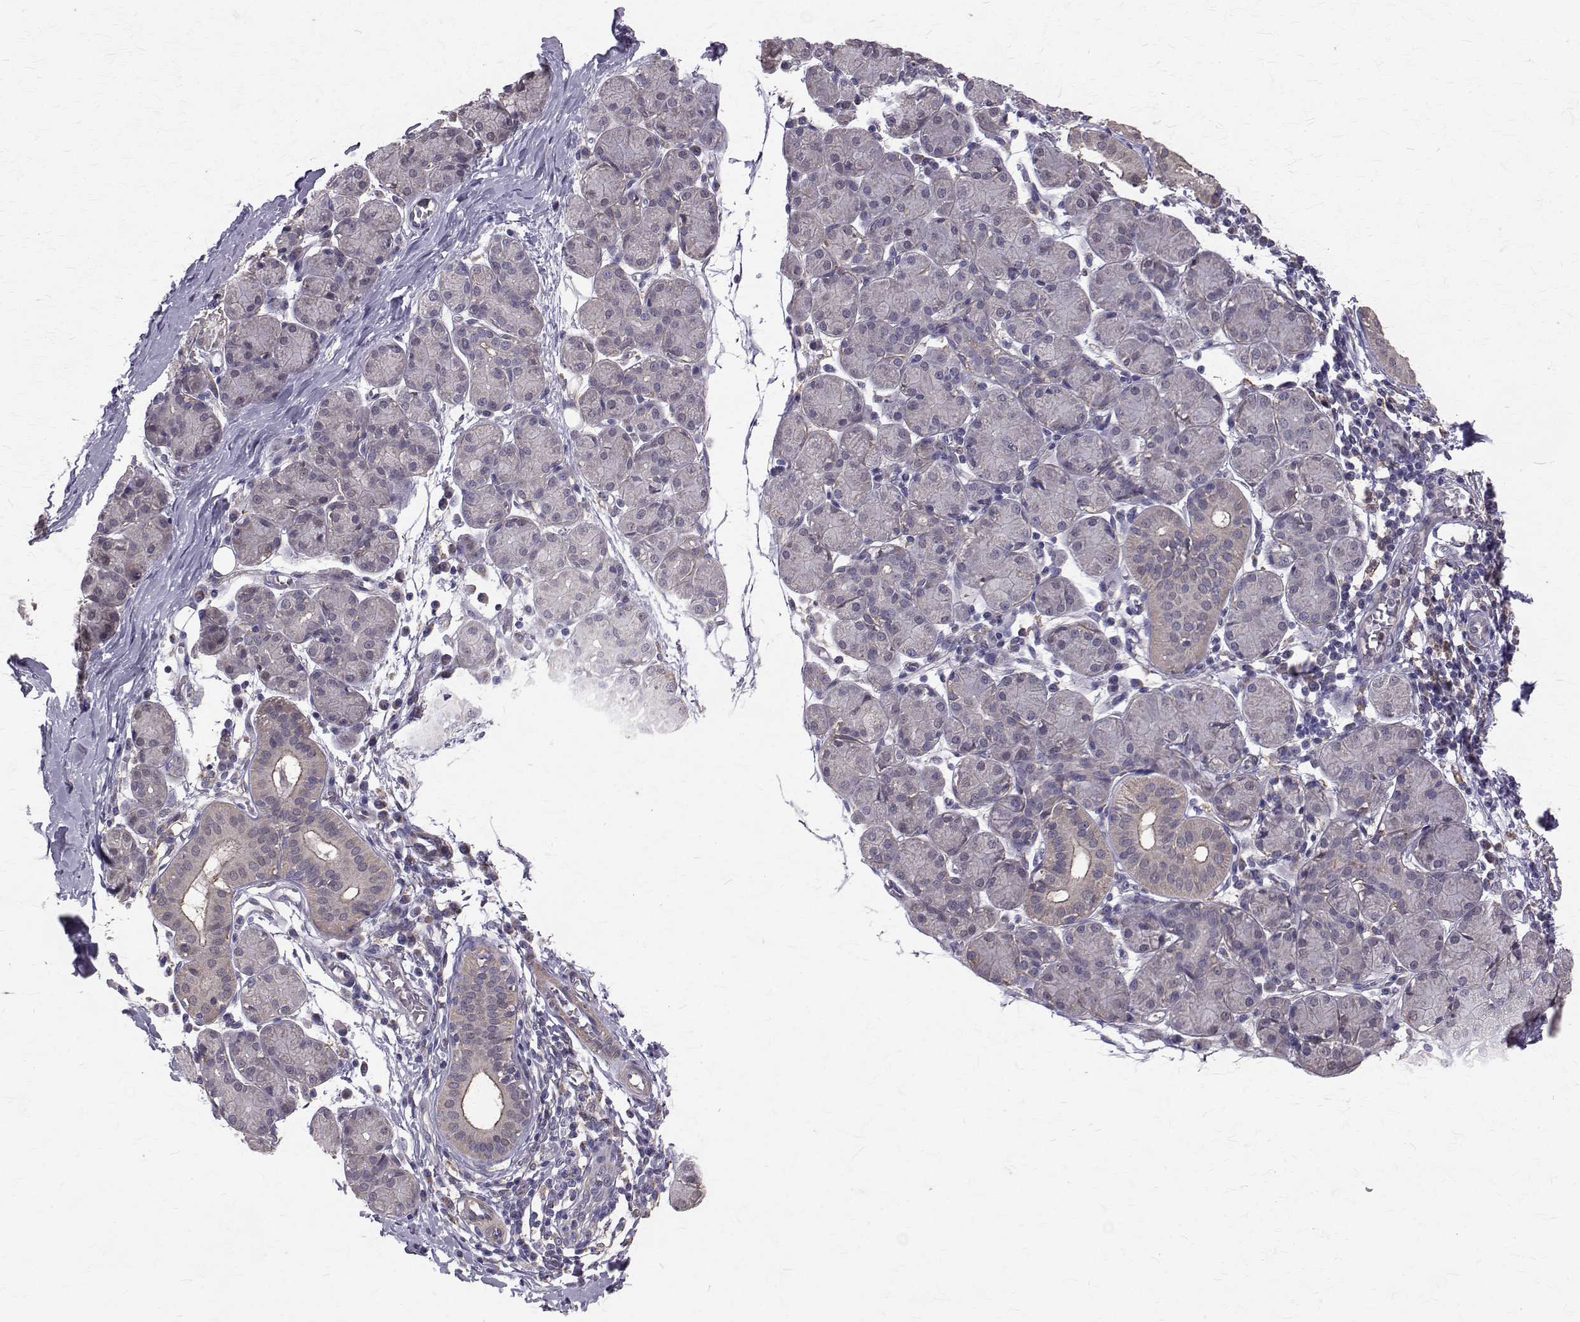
{"staining": {"intensity": "negative", "quantity": "none", "location": "none"}, "tissue": "salivary gland", "cell_type": "Glandular cells", "image_type": "normal", "snomed": [{"axis": "morphology", "description": "Normal tissue, NOS"}, {"axis": "morphology", "description": "Inflammation, NOS"}, {"axis": "topography", "description": "Lymph node"}, {"axis": "topography", "description": "Salivary gland"}], "caption": "DAB immunohistochemical staining of normal salivary gland reveals no significant expression in glandular cells.", "gene": "CCDC89", "patient": {"sex": "male", "age": 3}}